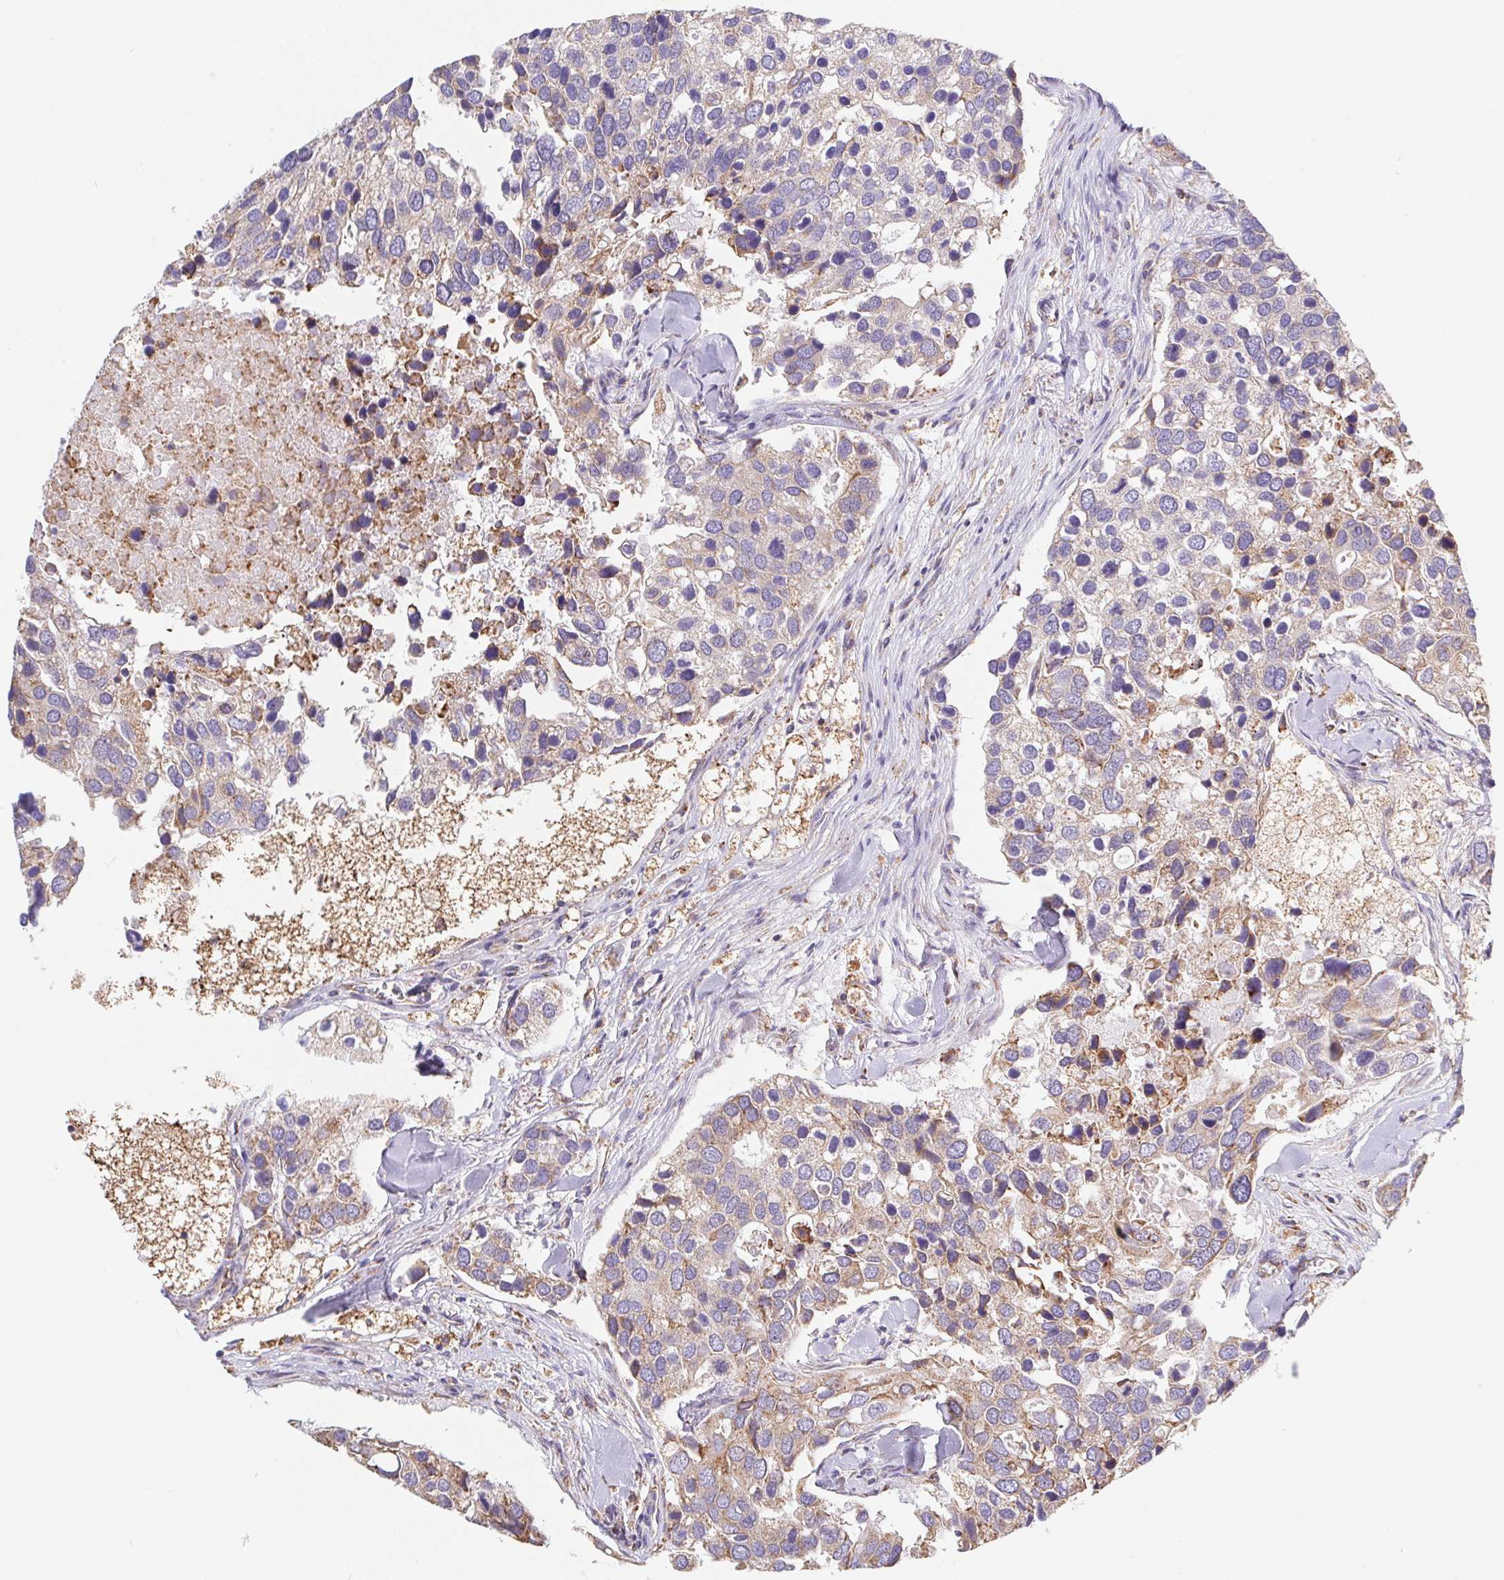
{"staining": {"intensity": "weak", "quantity": "25%-75%", "location": "cytoplasmic/membranous"}, "tissue": "breast cancer", "cell_type": "Tumor cells", "image_type": "cancer", "snomed": [{"axis": "morphology", "description": "Duct carcinoma"}, {"axis": "topography", "description": "Breast"}], "caption": "Immunohistochemical staining of human breast cancer (invasive ductal carcinoma) demonstrates low levels of weak cytoplasmic/membranous staining in approximately 25%-75% of tumor cells.", "gene": "ADAM8", "patient": {"sex": "female", "age": 83}}